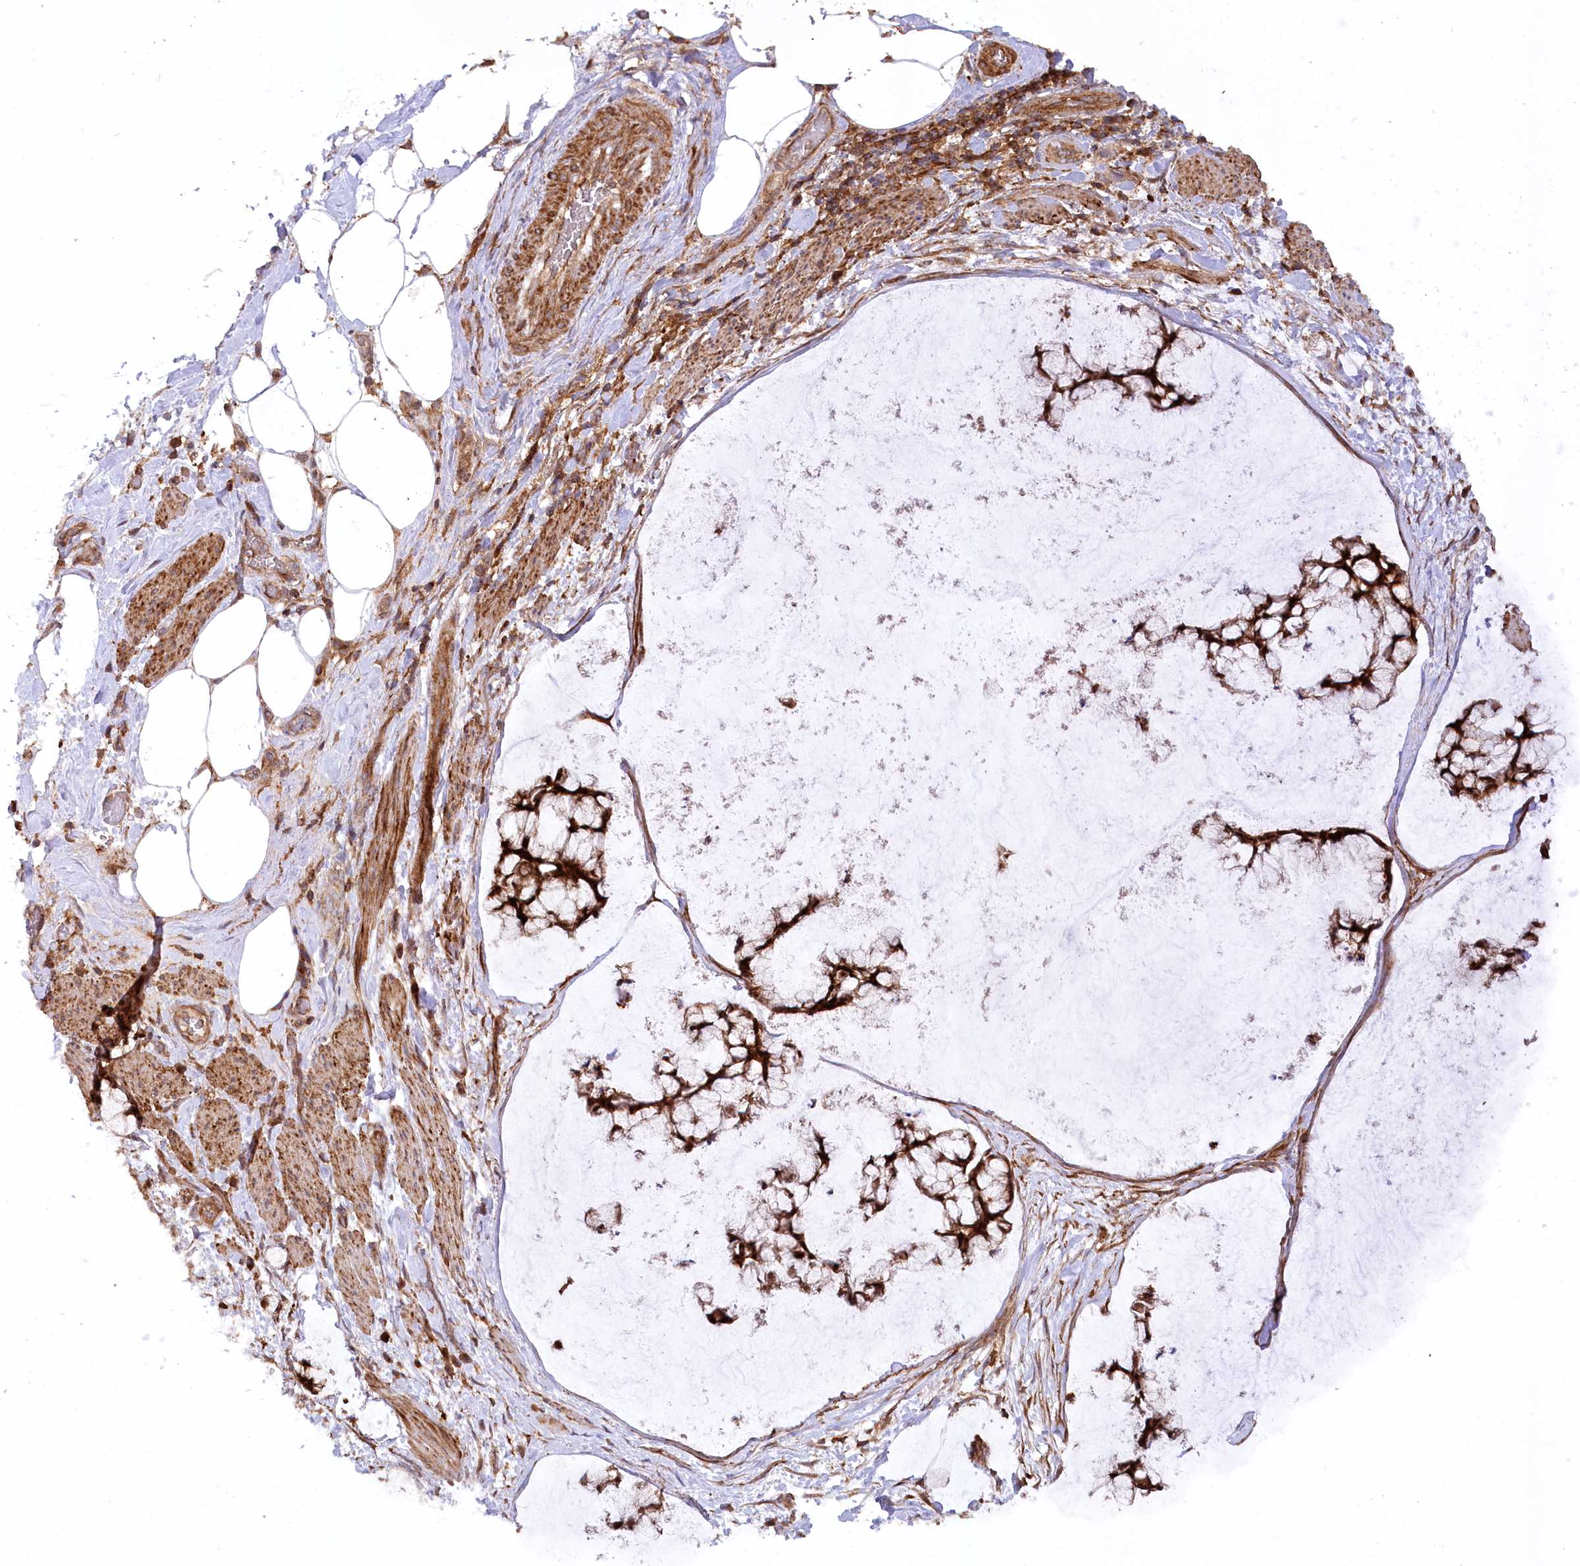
{"staining": {"intensity": "strong", "quantity": ">75%", "location": "cytoplasmic/membranous,nuclear"}, "tissue": "ovarian cancer", "cell_type": "Tumor cells", "image_type": "cancer", "snomed": [{"axis": "morphology", "description": "Cystadenocarcinoma, mucinous, NOS"}, {"axis": "topography", "description": "Ovary"}], "caption": "This photomicrograph demonstrates ovarian cancer stained with immunohistochemistry (IHC) to label a protein in brown. The cytoplasmic/membranous and nuclear of tumor cells show strong positivity for the protein. Nuclei are counter-stained blue.", "gene": "CCDC91", "patient": {"sex": "female", "age": 42}}